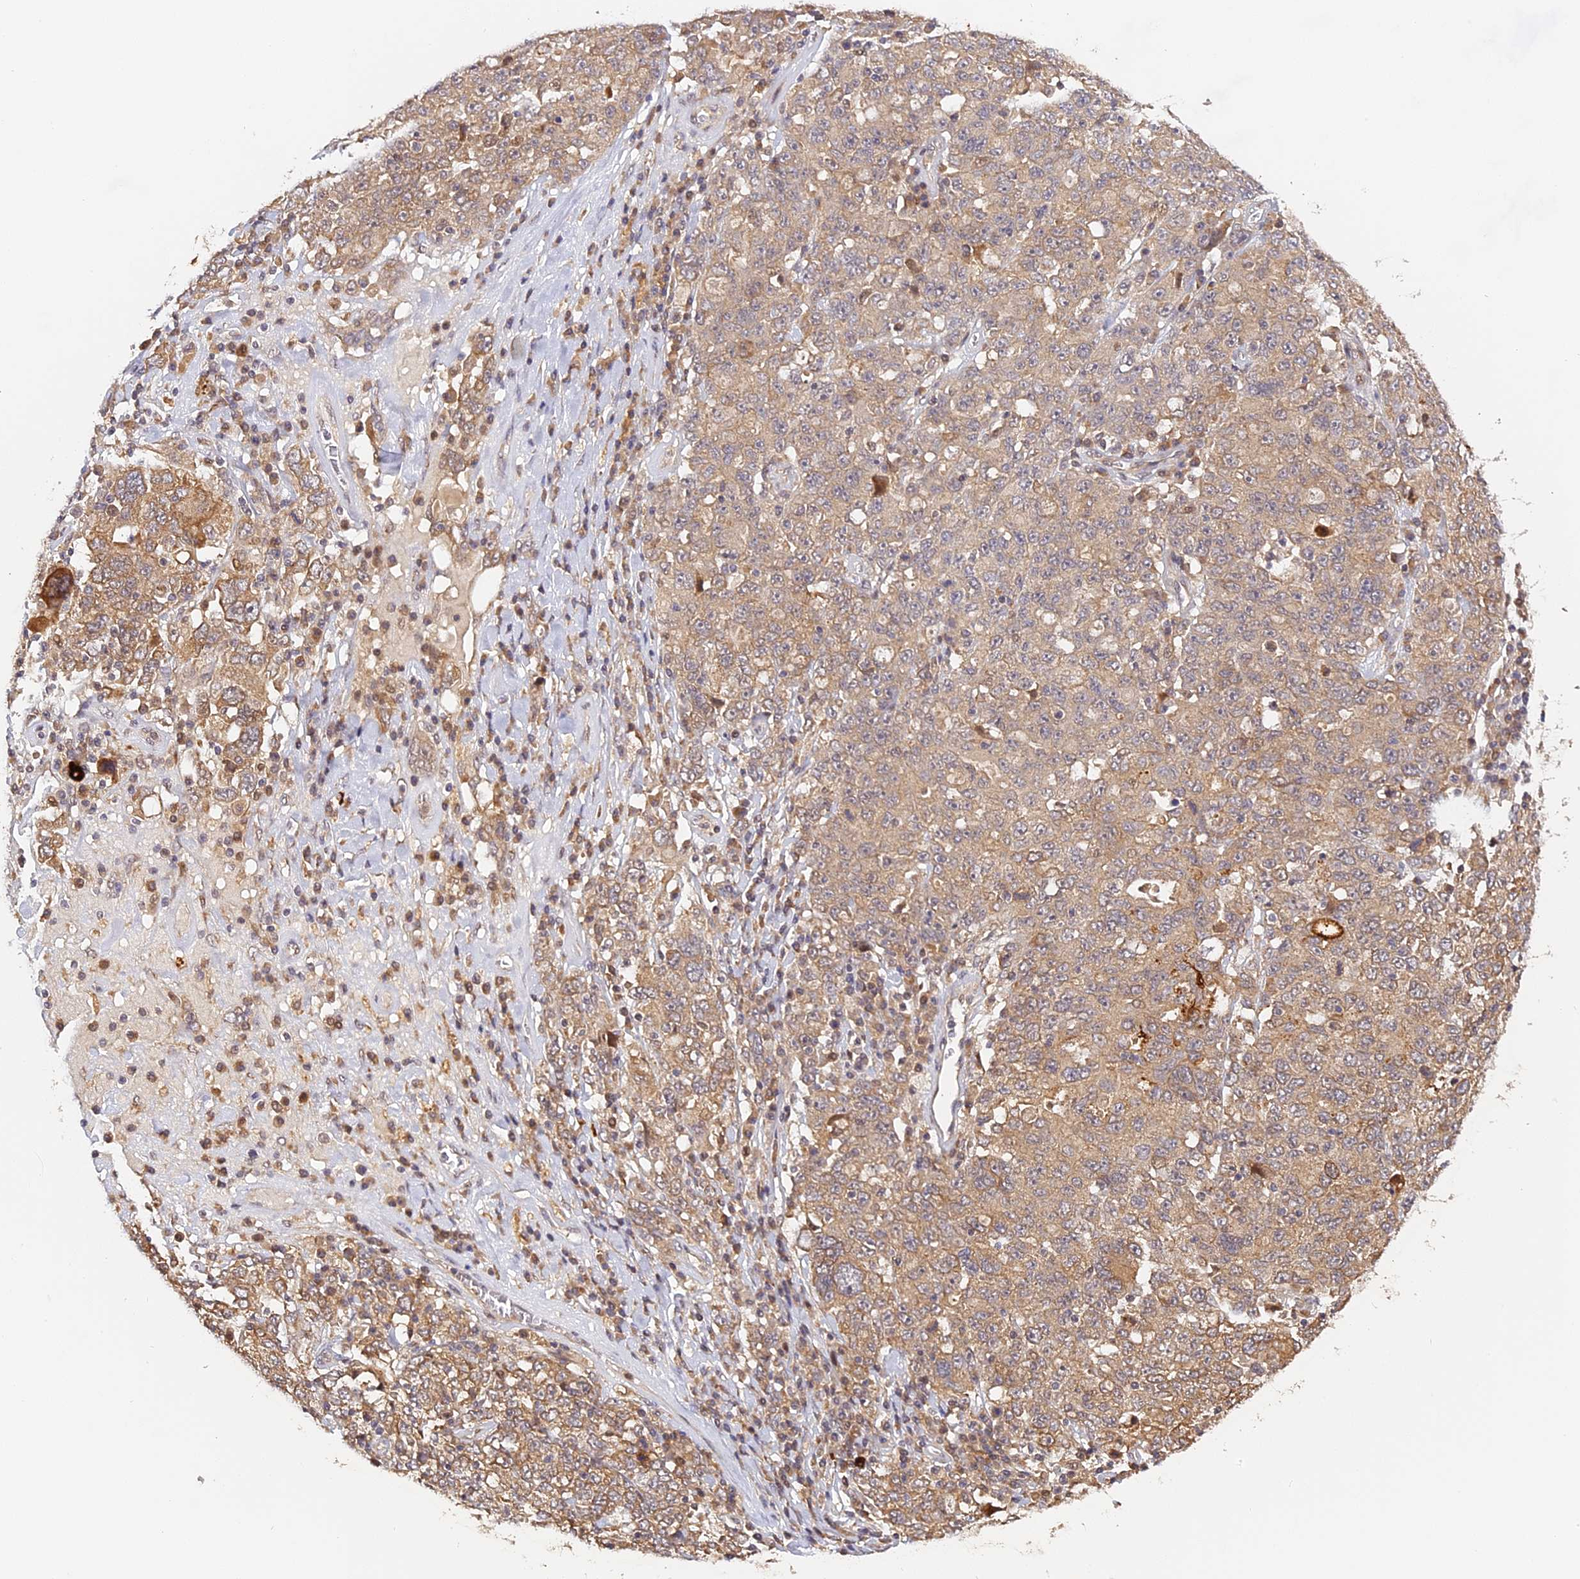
{"staining": {"intensity": "weak", "quantity": ">75%", "location": "cytoplasmic/membranous"}, "tissue": "ovarian cancer", "cell_type": "Tumor cells", "image_type": "cancer", "snomed": [{"axis": "morphology", "description": "Carcinoma, endometroid"}, {"axis": "topography", "description": "Ovary"}], "caption": "Ovarian endometroid carcinoma was stained to show a protein in brown. There is low levels of weak cytoplasmic/membranous expression in approximately >75% of tumor cells. (DAB (3,3'-diaminobenzidine) = brown stain, brightfield microscopy at high magnification).", "gene": "IMPACT", "patient": {"sex": "female", "age": 62}}